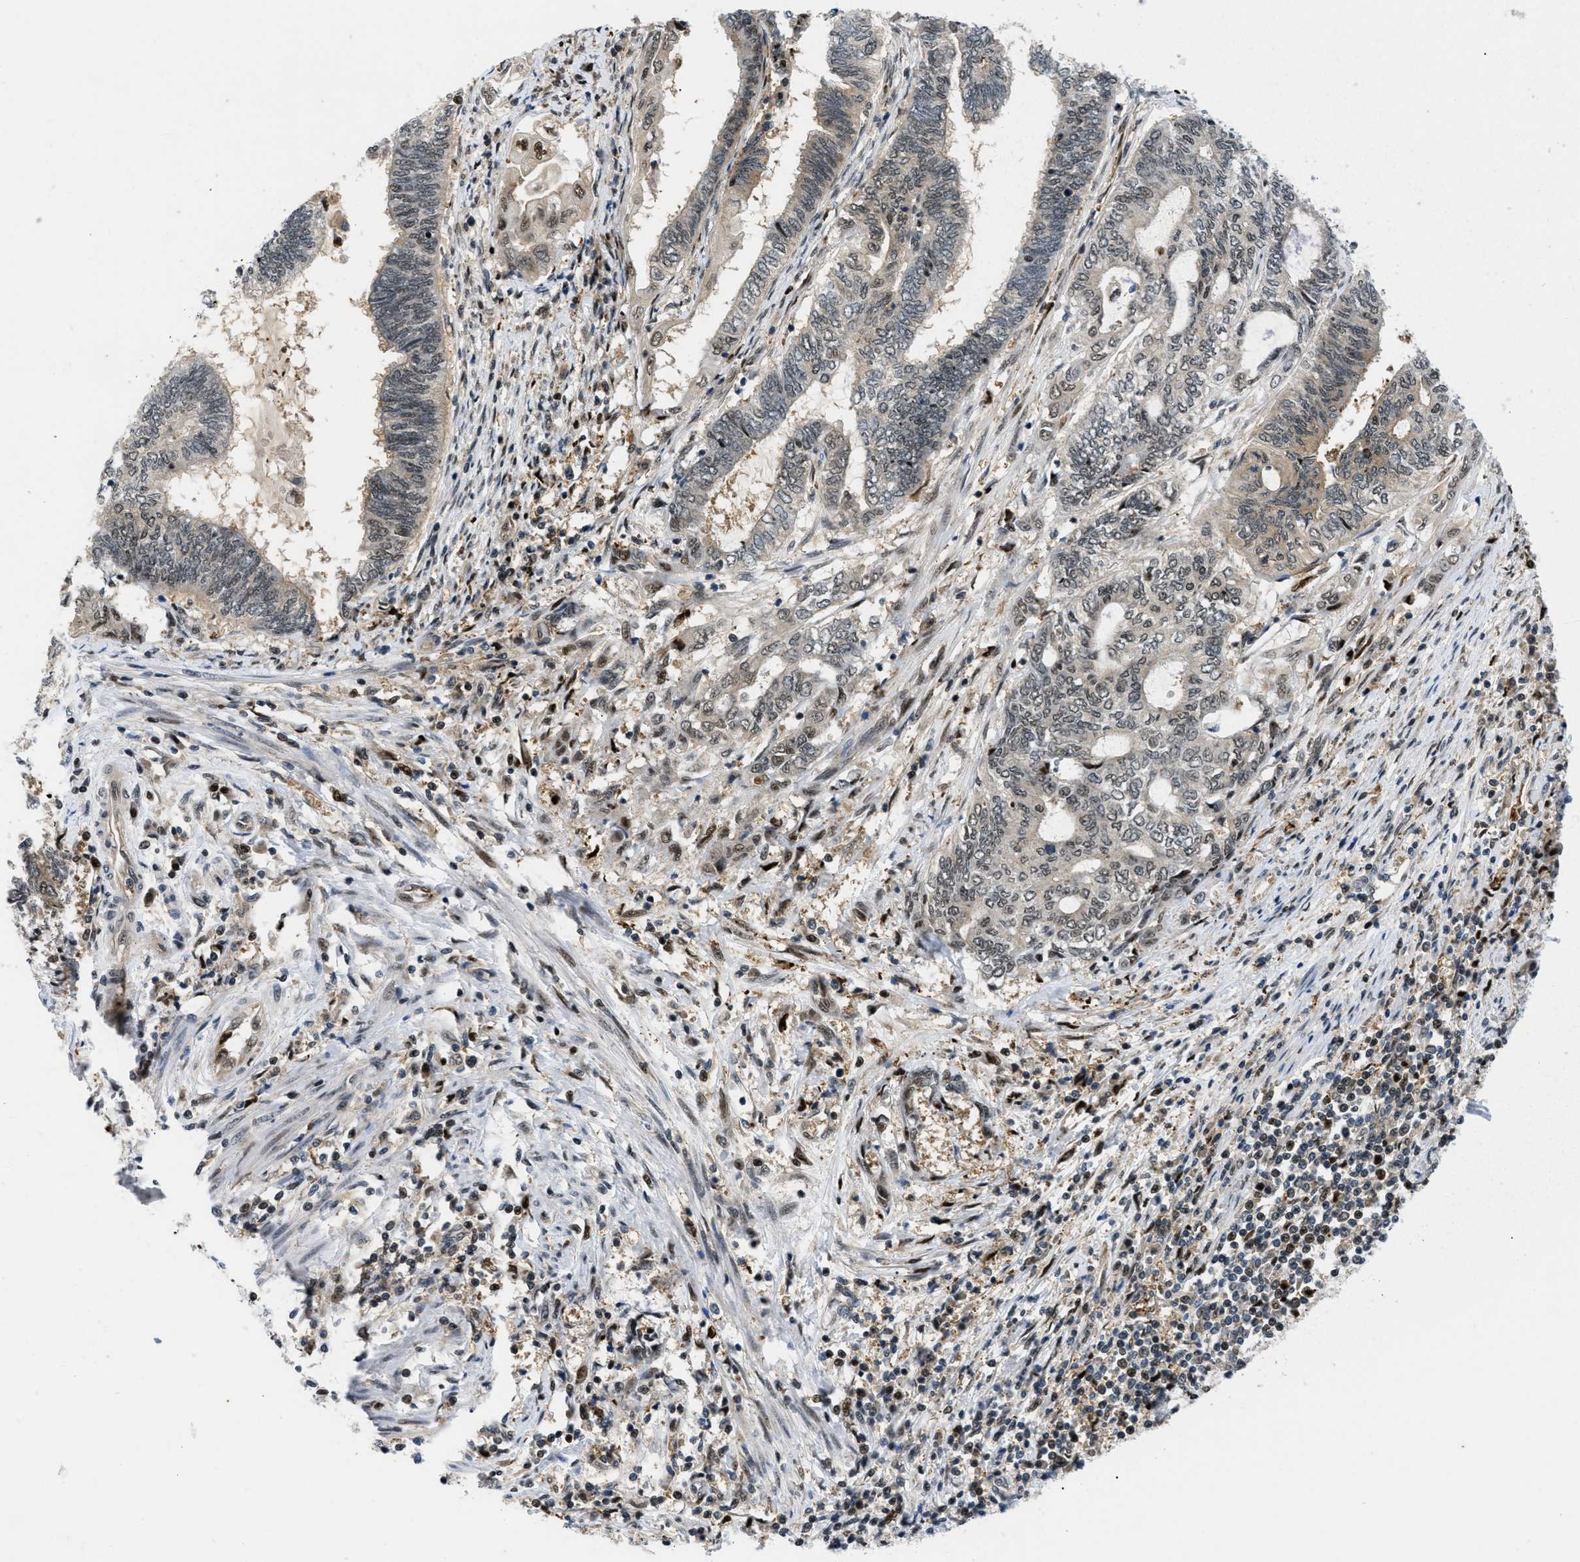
{"staining": {"intensity": "weak", "quantity": "25%-75%", "location": "cytoplasmic/membranous,nuclear"}, "tissue": "endometrial cancer", "cell_type": "Tumor cells", "image_type": "cancer", "snomed": [{"axis": "morphology", "description": "Adenocarcinoma, NOS"}, {"axis": "topography", "description": "Uterus"}, {"axis": "topography", "description": "Endometrium"}], "caption": "DAB (3,3'-diaminobenzidine) immunohistochemical staining of human adenocarcinoma (endometrial) reveals weak cytoplasmic/membranous and nuclear protein positivity in approximately 25%-75% of tumor cells. The staining was performed using DAB (3,3'-diaminobenzidine) to visualize the protein expression in brown, while the nuclei were stained in blue with hematoxylin (Magnification: 20x).", "gene": "SLC29A2", "patient": {"sex": "female", "age": 70}}